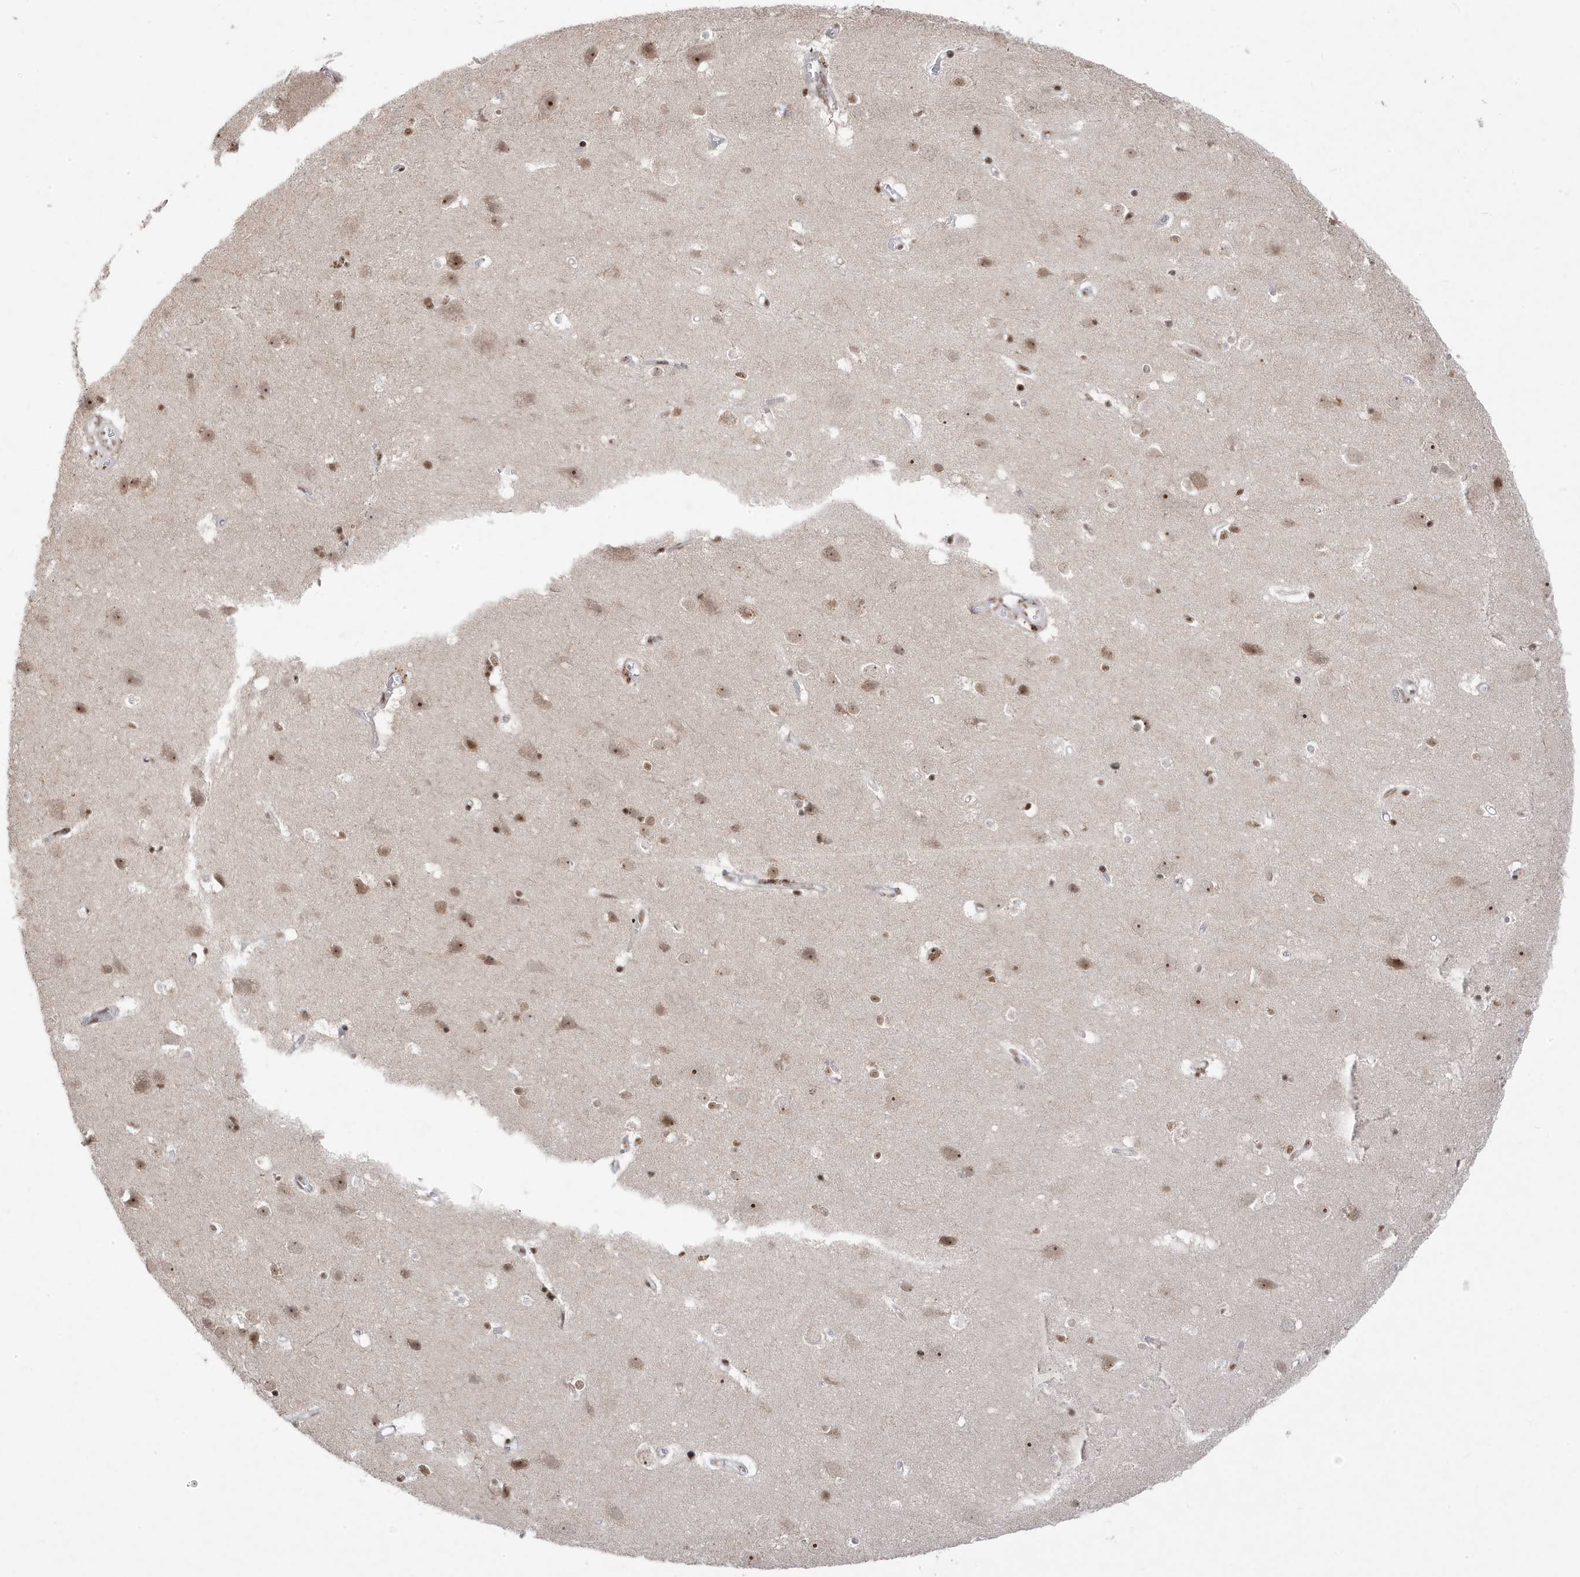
{"staining": {"intensity": "moderate", "quantity": ">75%", "location": "nuclear"}, "tissue": "cerebral cortex", "cell_type": "Endothelial cells", "image_type": "normal", "snomed": [{"axis": "morphology", "description": "Normal tissue, NOS"}, {"axis": "topography", "description": "Cerebral cortex"}], "caption": "Endothelial cells show moderate nuclear staining in approximately >75% of cells in unremarkable cerebral cortex.", "gene": "MTREX", "patient": {"sex": "male", "age": 54}}